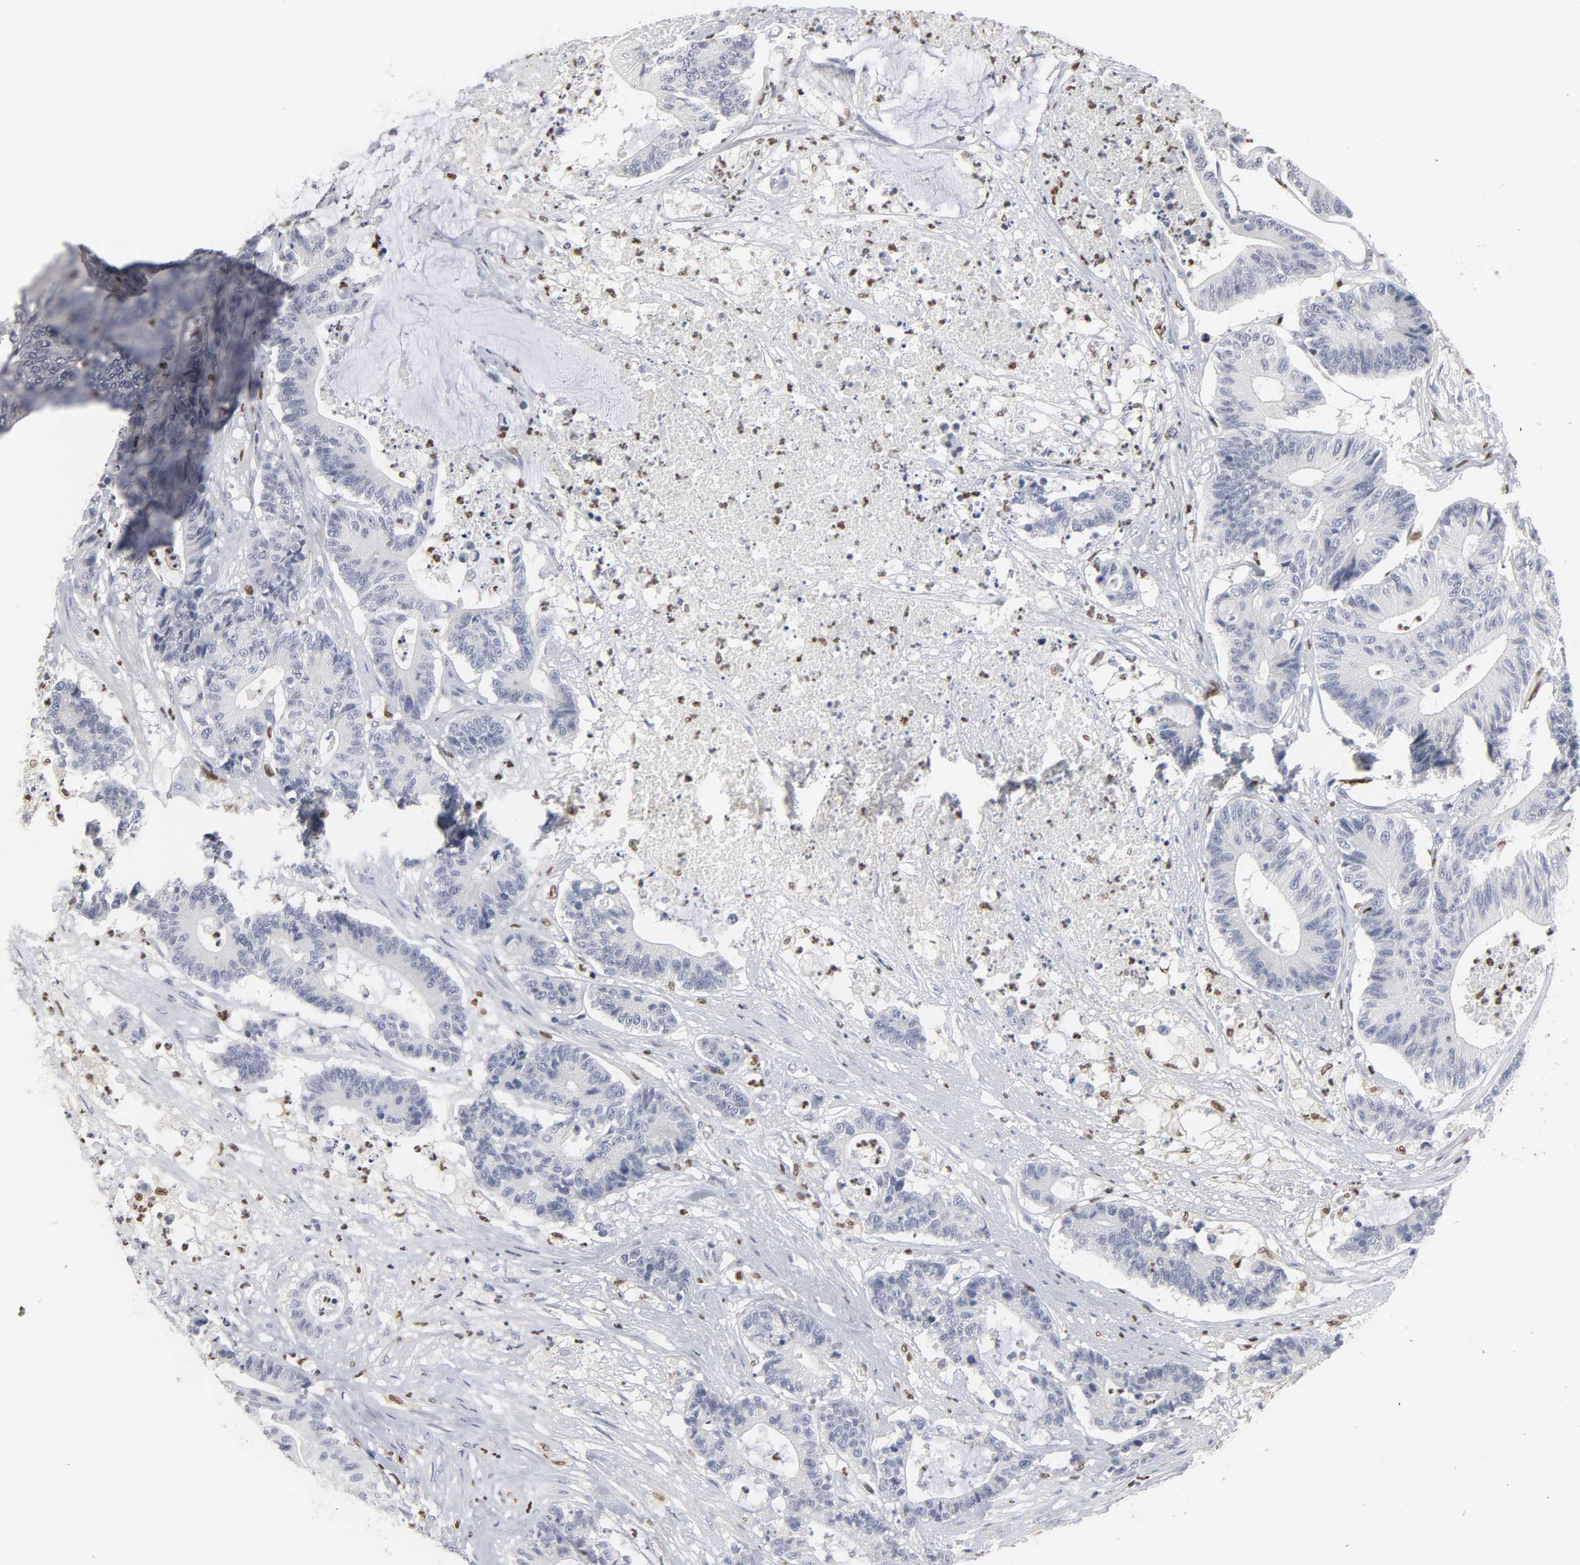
{"staining": {"intensity": "negative", "quantity": "none", "location": "none"}, "tissue": "colorectal cancer", "cell_type": "Tumor cells", "image_type": "cancer", "snomed": [{"axis": "morphology", "description": "Adenocarcinoma, NOS"}, {"axis": "topography", "description": "Colon"}], "caption": "The photomicrograph displays no staining of tumor cells in colorectal cancer (adenocarcinoma).", "gene": "SPI1", "patient": {"sex": "female", "age": 84}}